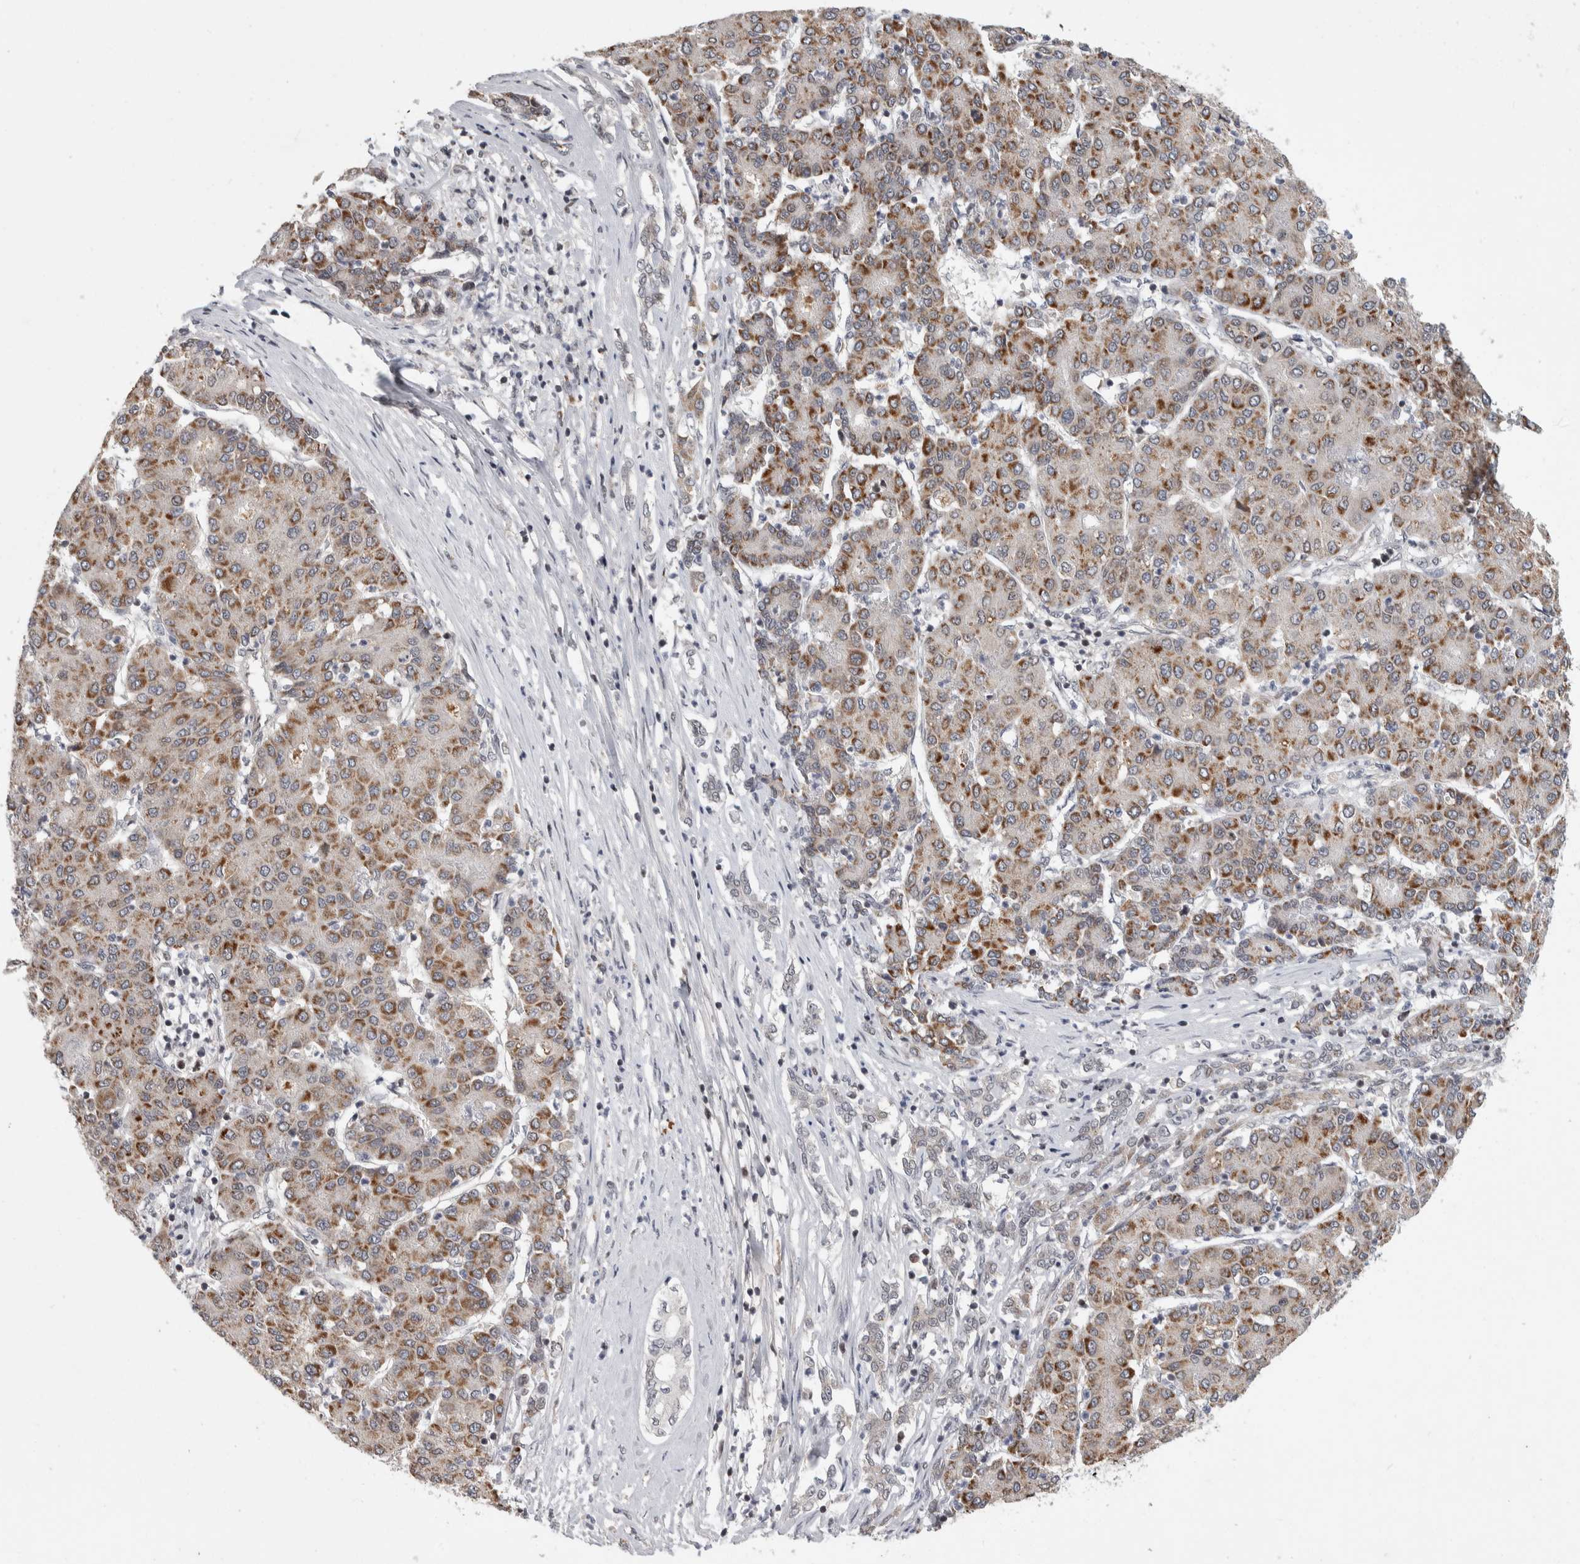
{"staining": {"intensity": "moderate", "quantity": ">75%", "location": "cytoplasmic/membranous"}, "tissue": "liver cancer", "cell_type": "Tumor cells", "image_type": "cancer", "snomed": [{"axis": "morphology", "description": "Carcinoma, Hepatocellular, NOS"}, {"axis": "topography", "description": "Liver"}], "caption": "Liver hepatocellular carcinoma was stained to show a protein in brown. There is medium levels of moderate cytoplasmic/membranous staining in about >75% of tumor cells.", "gene": "ZNF592", "patient": {"sex": "male", "age": 65}}